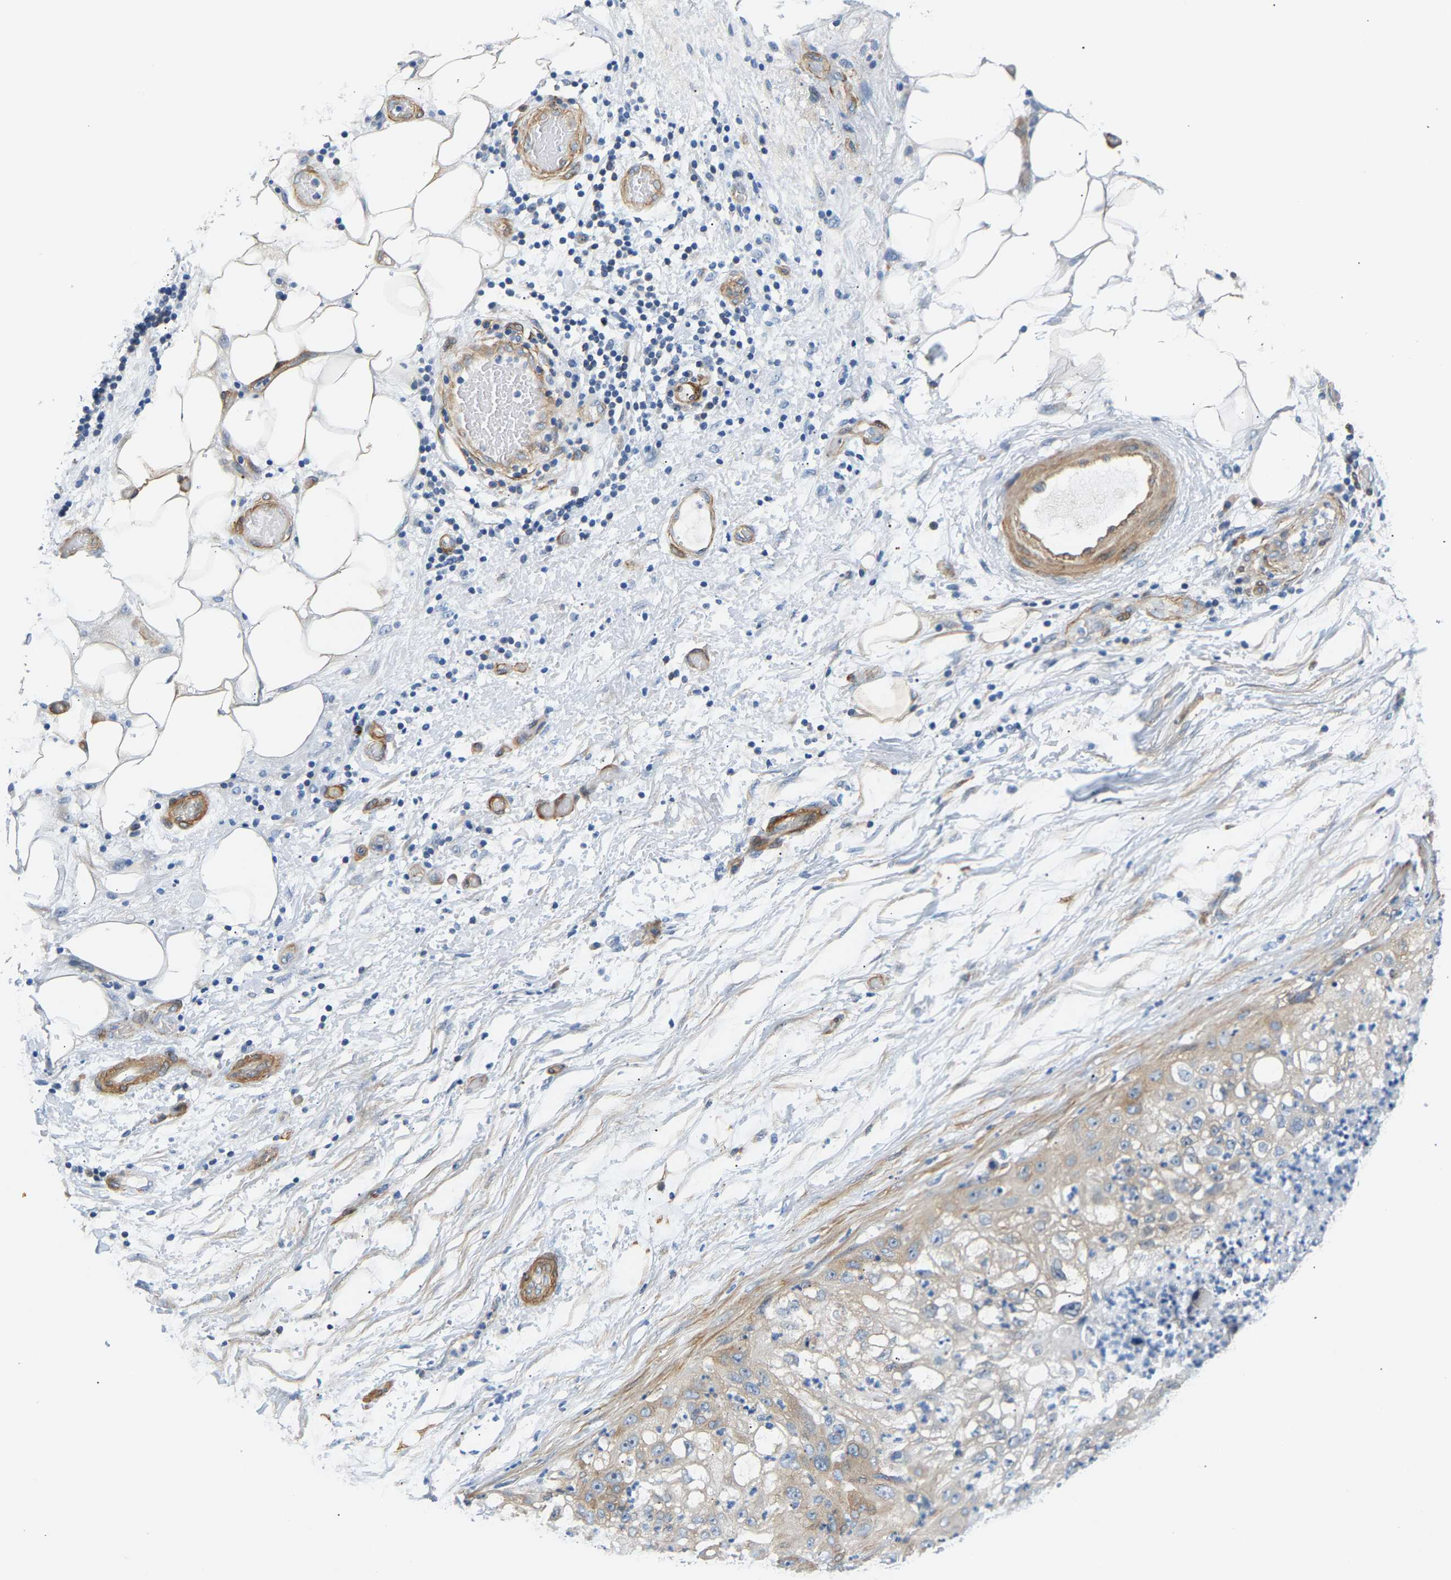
{"staining": {"intensity": "weak", "quantity": "<25%", "location": "cytoplasmic/membranous"}, "tissue": "lung cancer", "cell_type": "Tumor cells", "image_type": "cancer", "snomed": [{"axis": "morphology", "description": "Inflammation, NOS"}, {"axis": "morphology", "description": "Squamous cell carcinoma, NOS"}, {"axis": "topography", "description": "Lymph node"}, {"axis": "topography", "description": "Soft tissue"}, {"axis": "topography", "description": "Lung"}], "caption": "Squamous cell carcinoma (lung) stained for a protein using immunohistochemistry demonstrates no expression tumor cells.", "gene": "PAWR", "patient": {"sex": "male", "age": 66}}